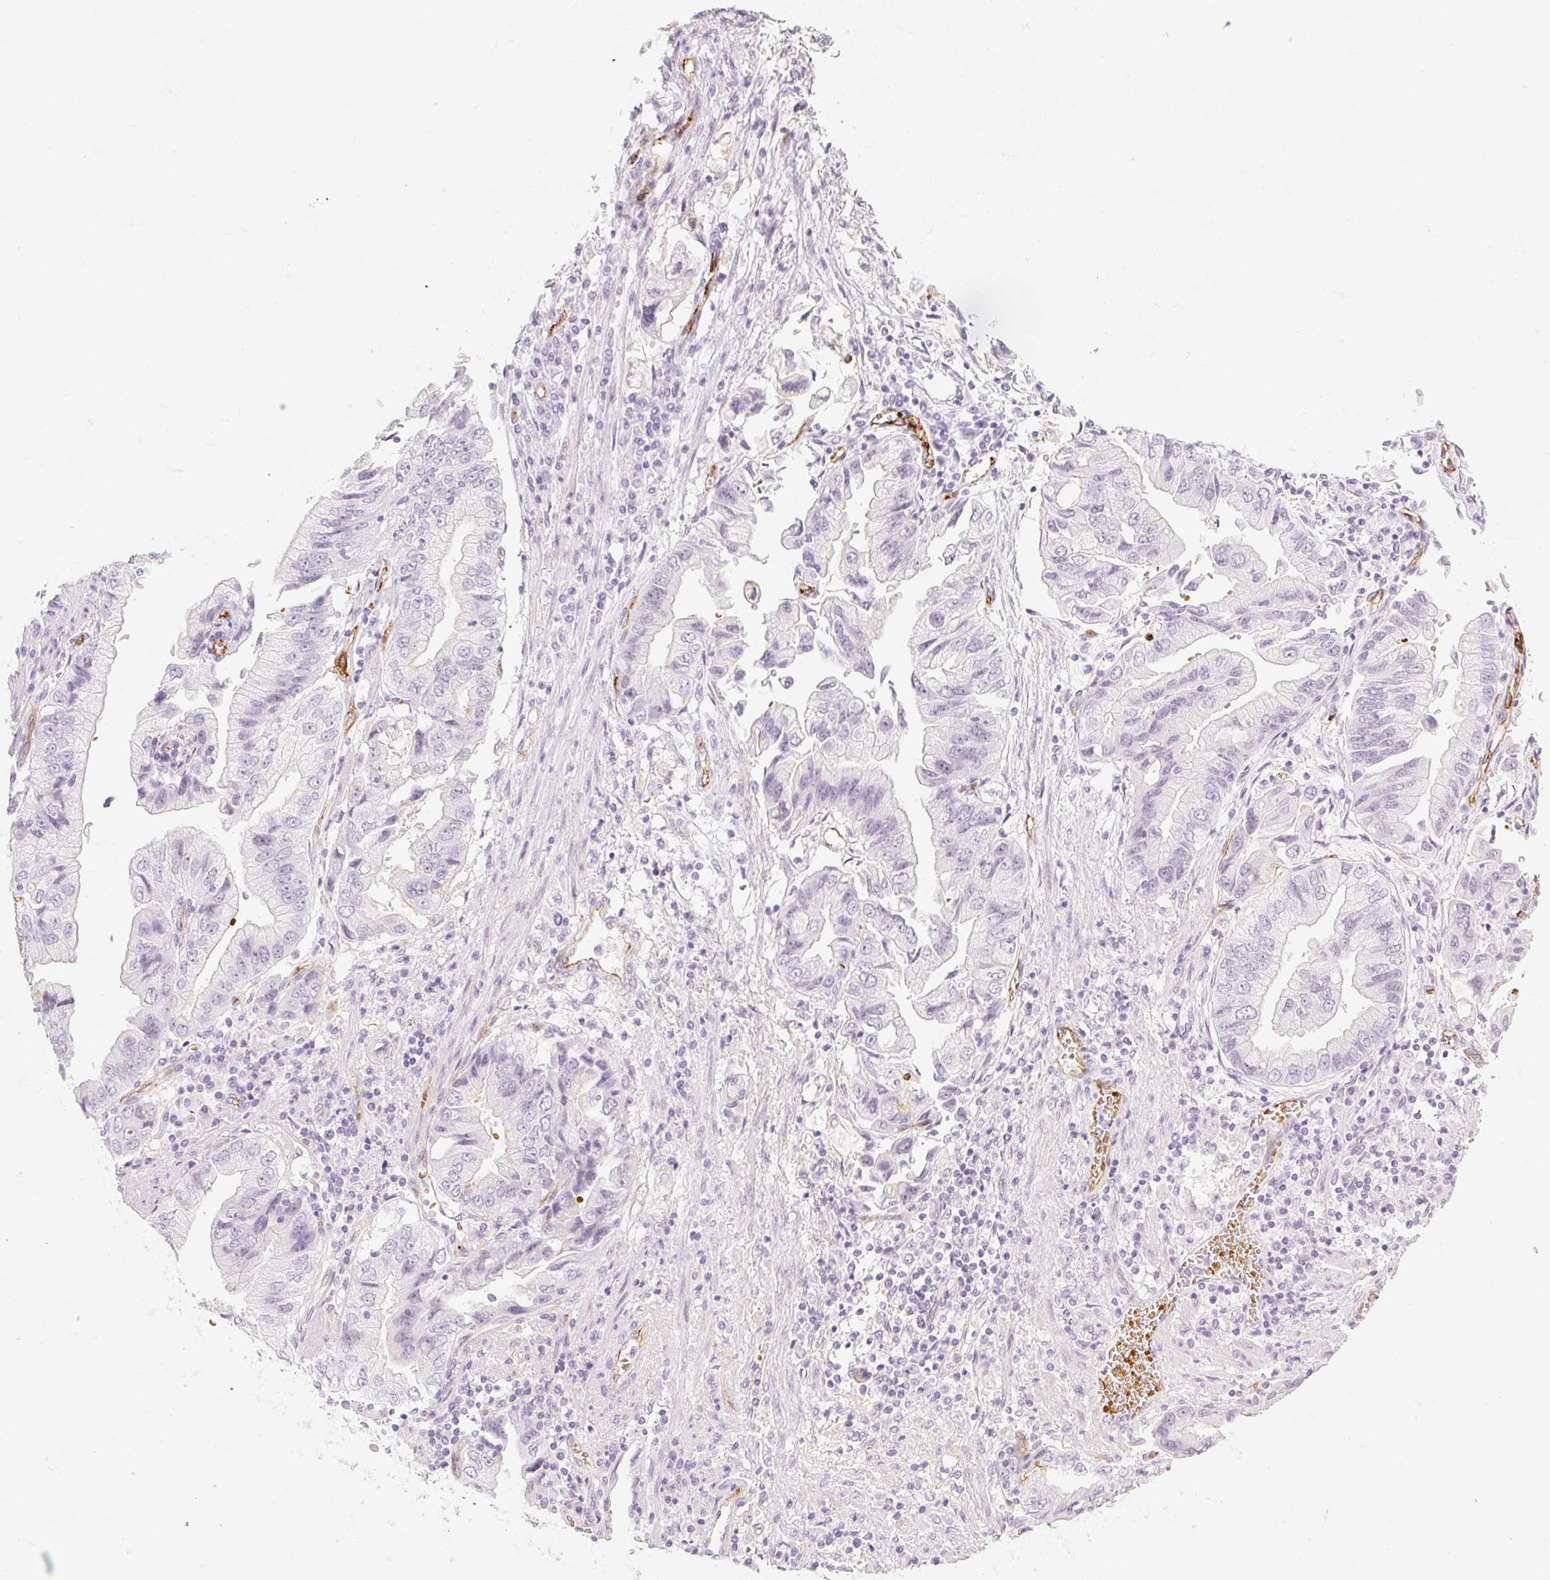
{"staining": {"intensity": "negative", "quantity": "none", "location": "none"}, "tissue": "stomach cancer", "cell_type": "Tumor cells", "image_type": "cancer", "snomed": [{"axis": "morphology", "description": "Adenocarcinoma, NOS"}, {"axis": "topography", "description": "Stomach"}], "caption": "IHC of human stomach cancer (adenocarcinoma) reveals no expression in tumor cells.", "gene": "TAF1L", "patient": {"sex": "male", "age": 62}}